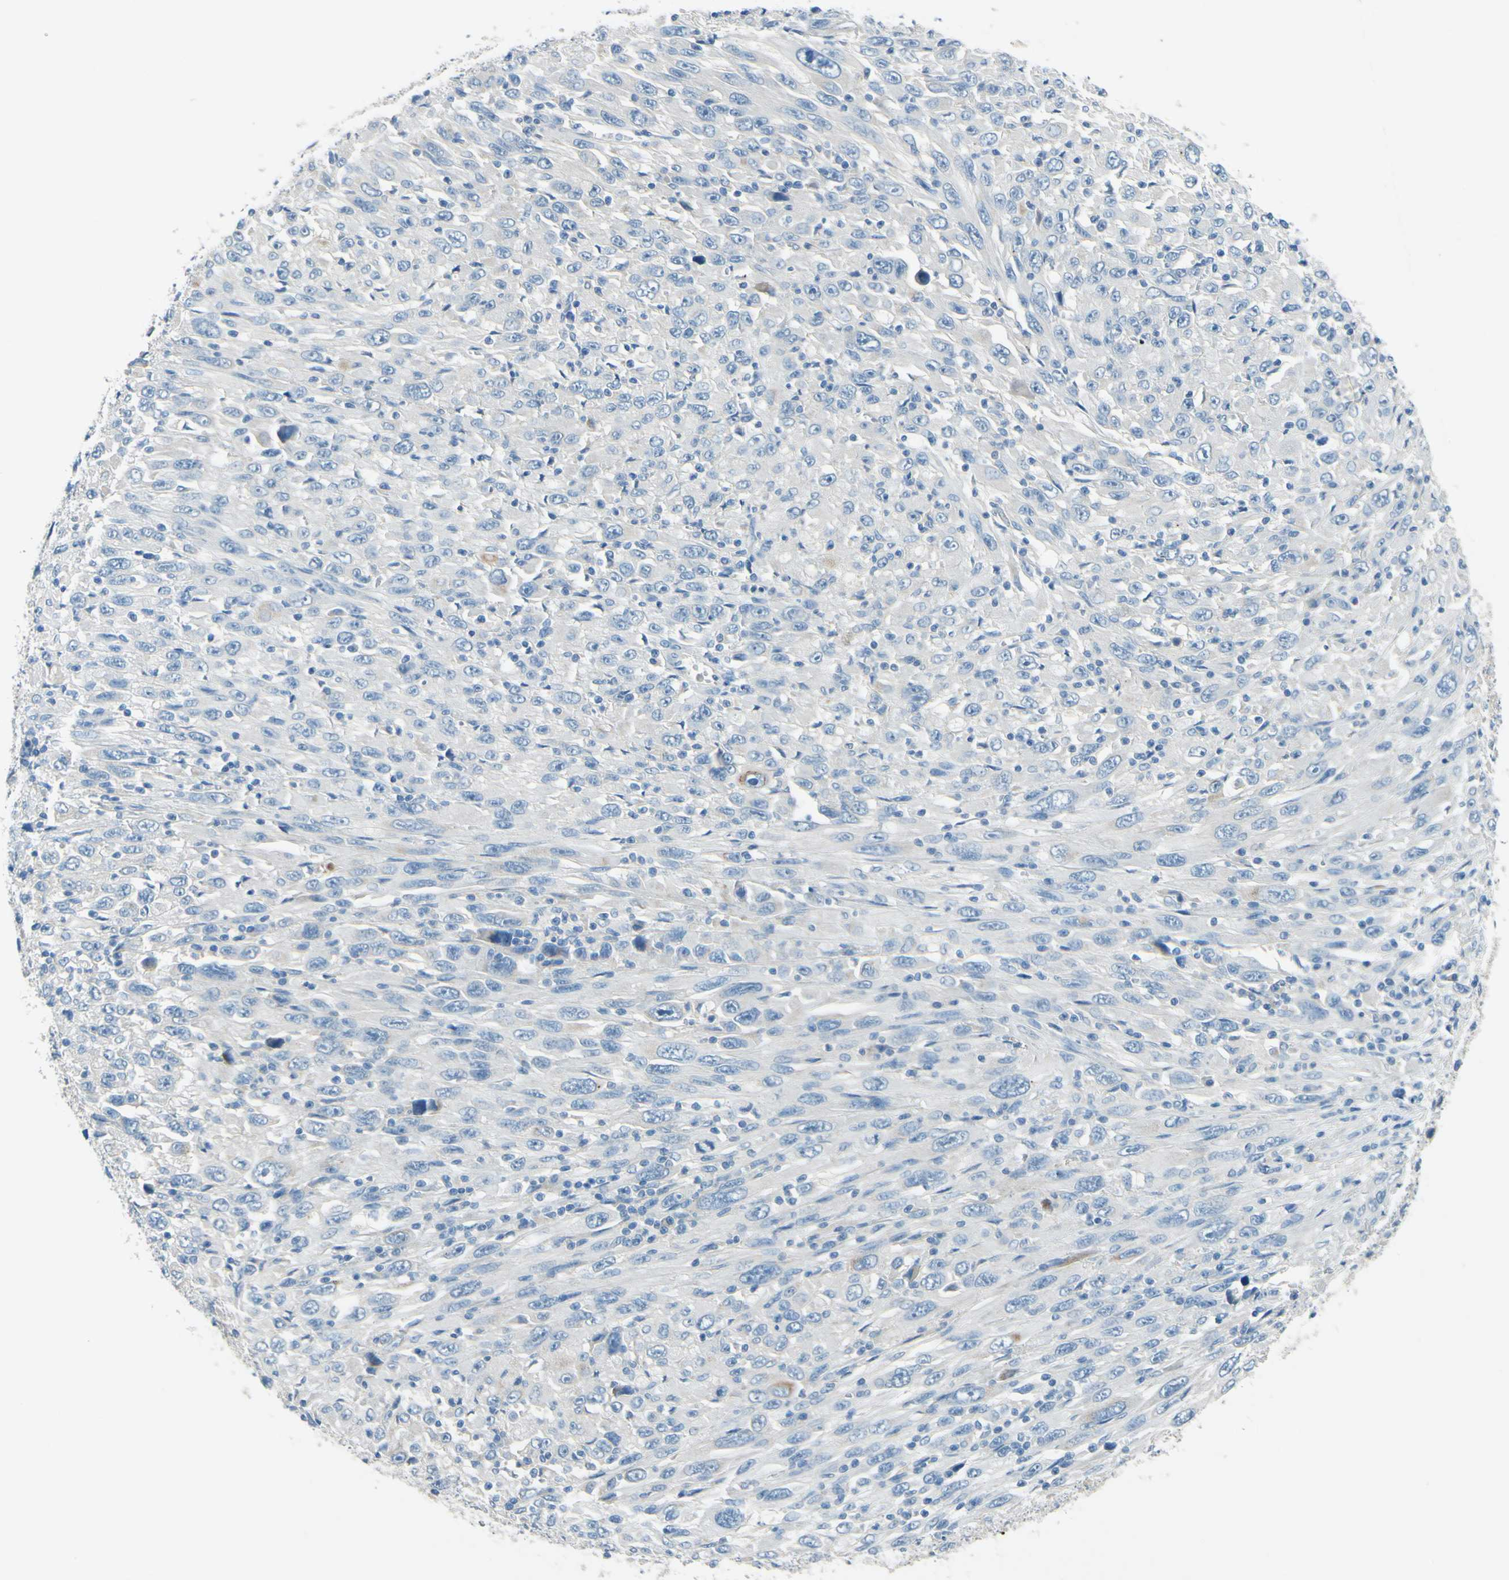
{"staining": {"intensity": "weak", "quantity": "<25%", "location": "cytoplasmic/membranous"}, "tissue": "melanoma", "cell_type": "Tumor cells", "image_type": "cancer", "snomed": [{"axis": "morphology", "description": "Malignant melanoma, Metastatic site"}, {"axis": "topography", "description": "Skin"}], "caption": "The image reveals no staining of tumor cells in malignant melanoma (metastatic site).", "gene": "CDH10", "patient": {"sex": "female", "age": 56}}